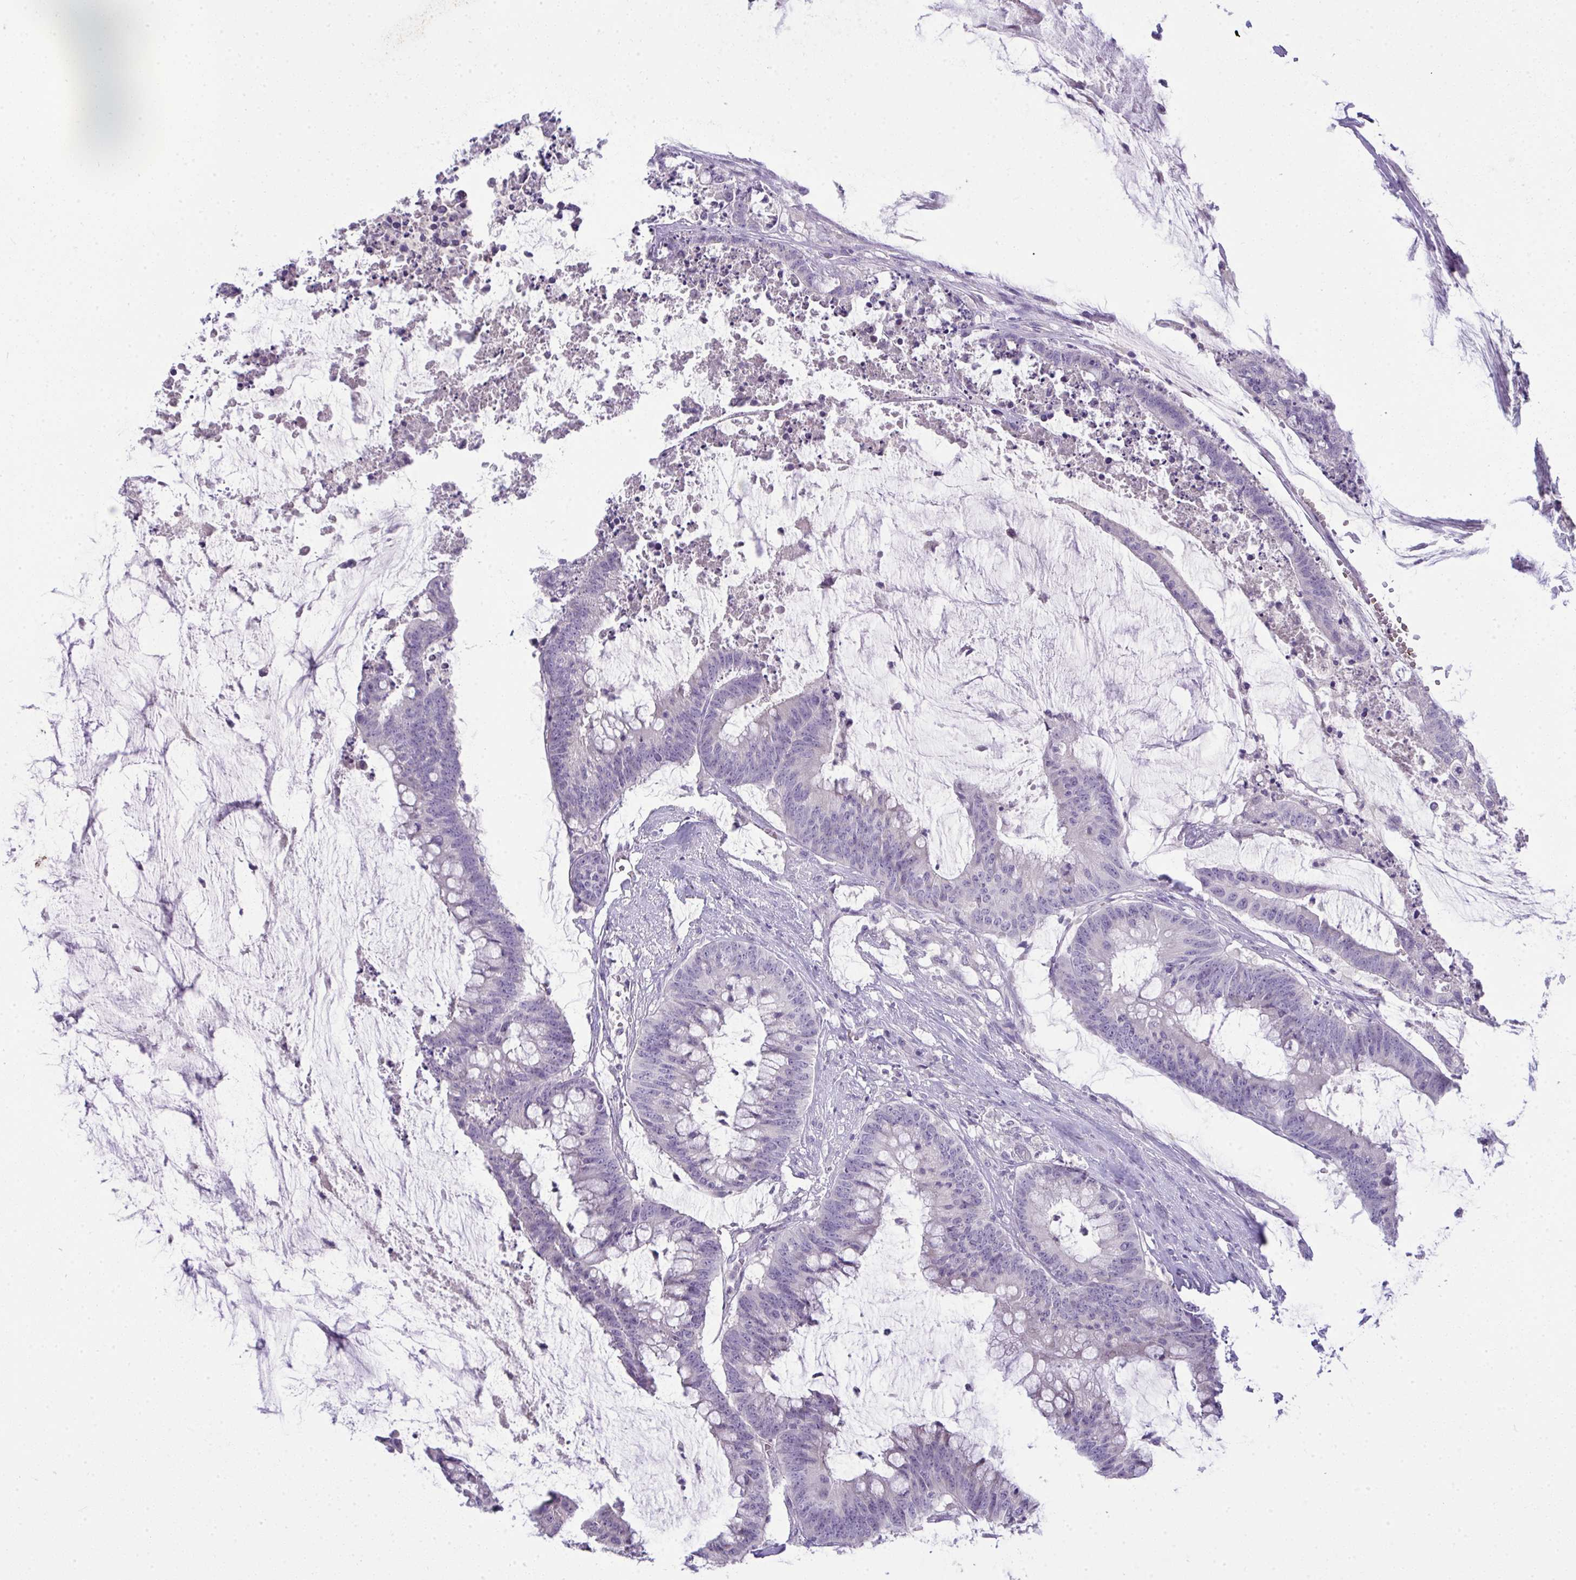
{"staining": {"intensity": "negative", "quantity": "none", "location": "none"}, "tissue": "colorectal cancer", "cell_type": "Tumor cells", "image_type": "cancer", "snomed": [{"axis": "morphology", "description": "Adenocarcinoma, NOS"}, {"axis": "topography", "description": "Colon"}], "caption": "Image shows no protein positivity in tumor cells of adenocarcinoma (colorectal) tissue.", "gene": "SPTB", "patient": {"sex": "male", "age": 62}}